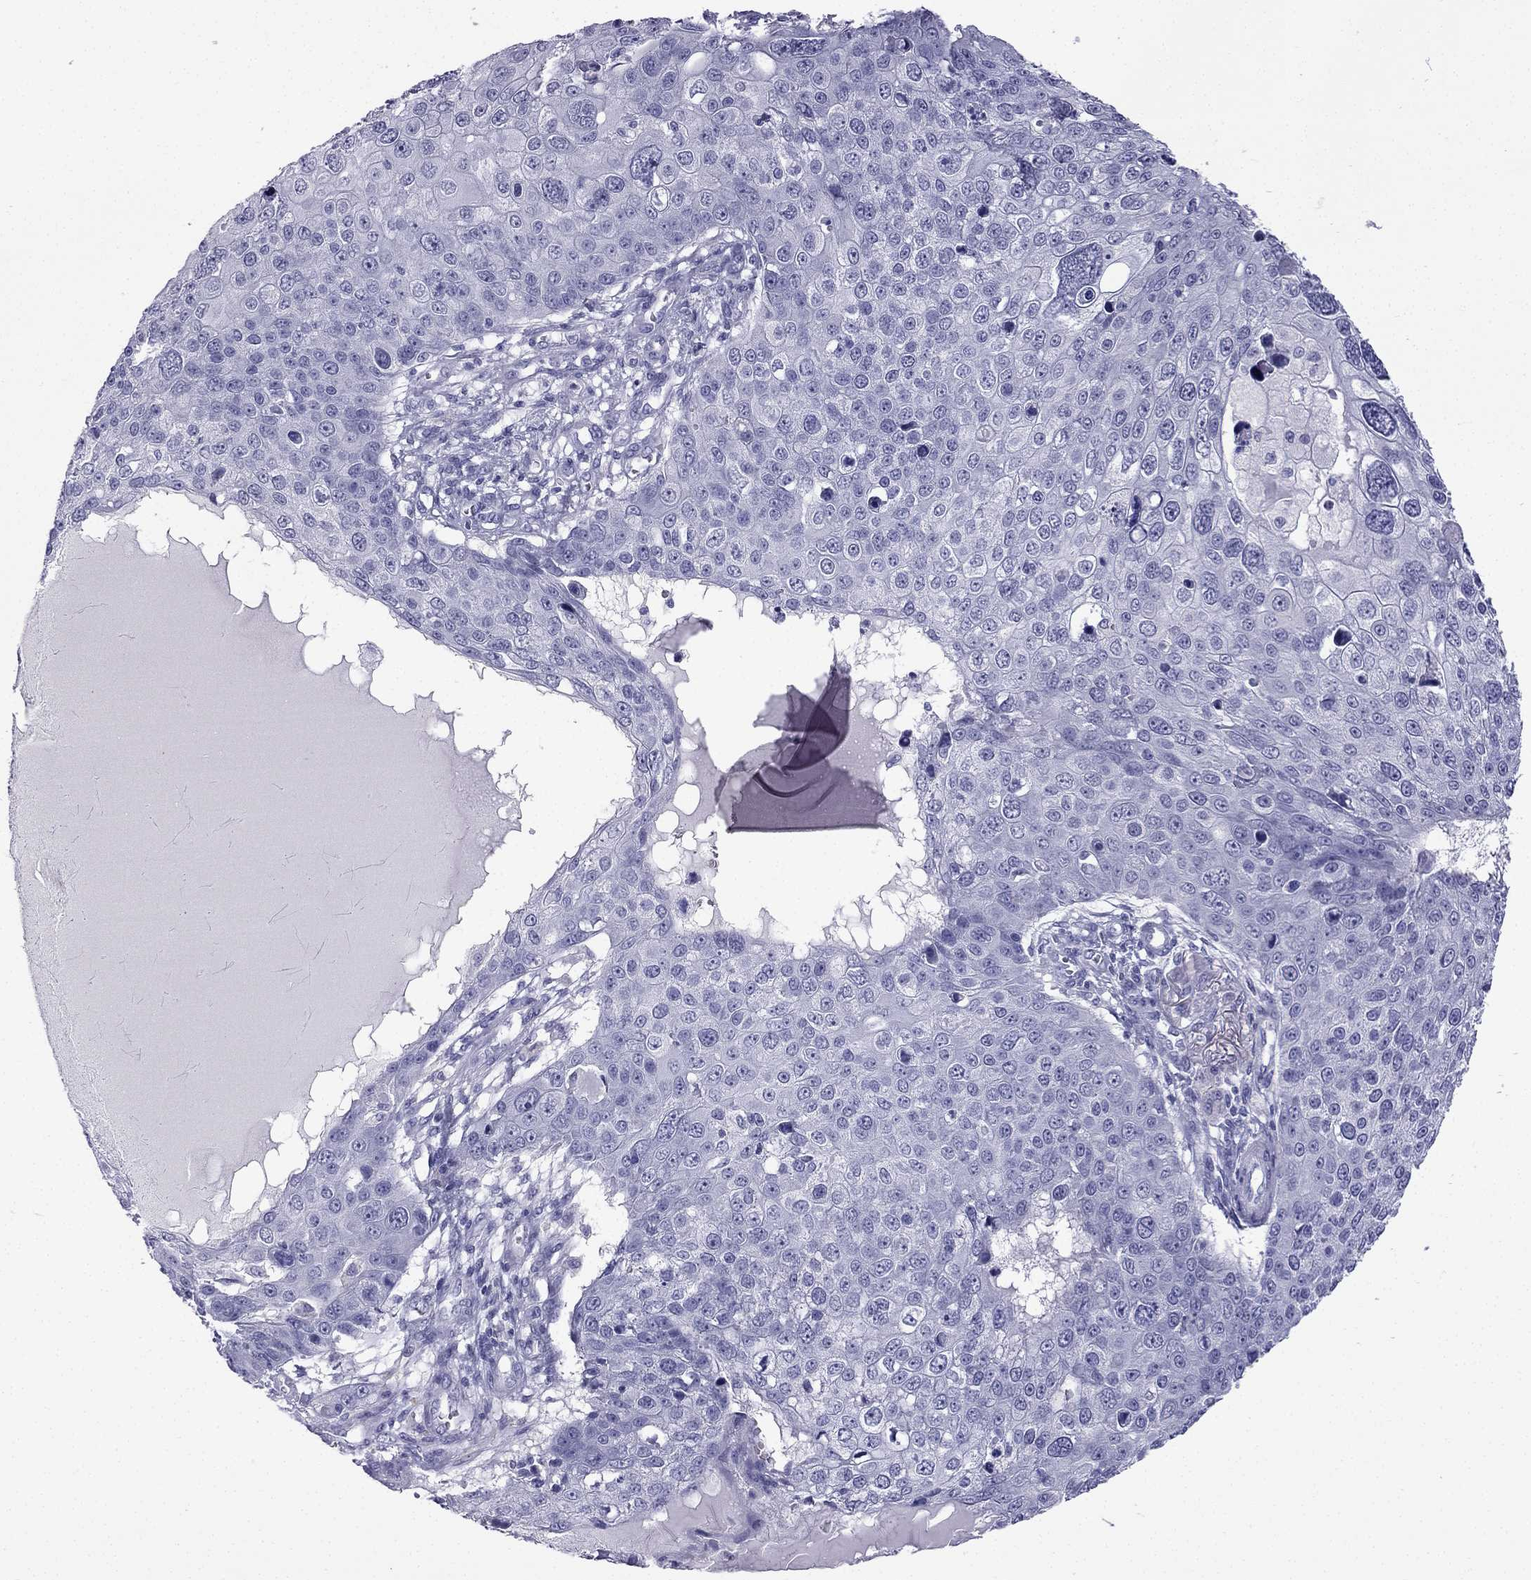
{"staining": {"intensity": "negative", "quantity": "none", "location": "none"}, "tissue": "skin cancer", "cell_type": "Tumor cells", "image_type": "cancer", "snomed": [{"axis": "morphology", "description": "Squamous cell carcinoma, NOS"}, {"axis": "topography", "description": "Skin"}], "caption": "Skin cancer (squamous cell carcinoma) stained for a protein using immunohistochemistry (IHC) reveals no staining tumor cells.", "gene": "GJA8", "patient": {"sex": "male", "age": 71}}